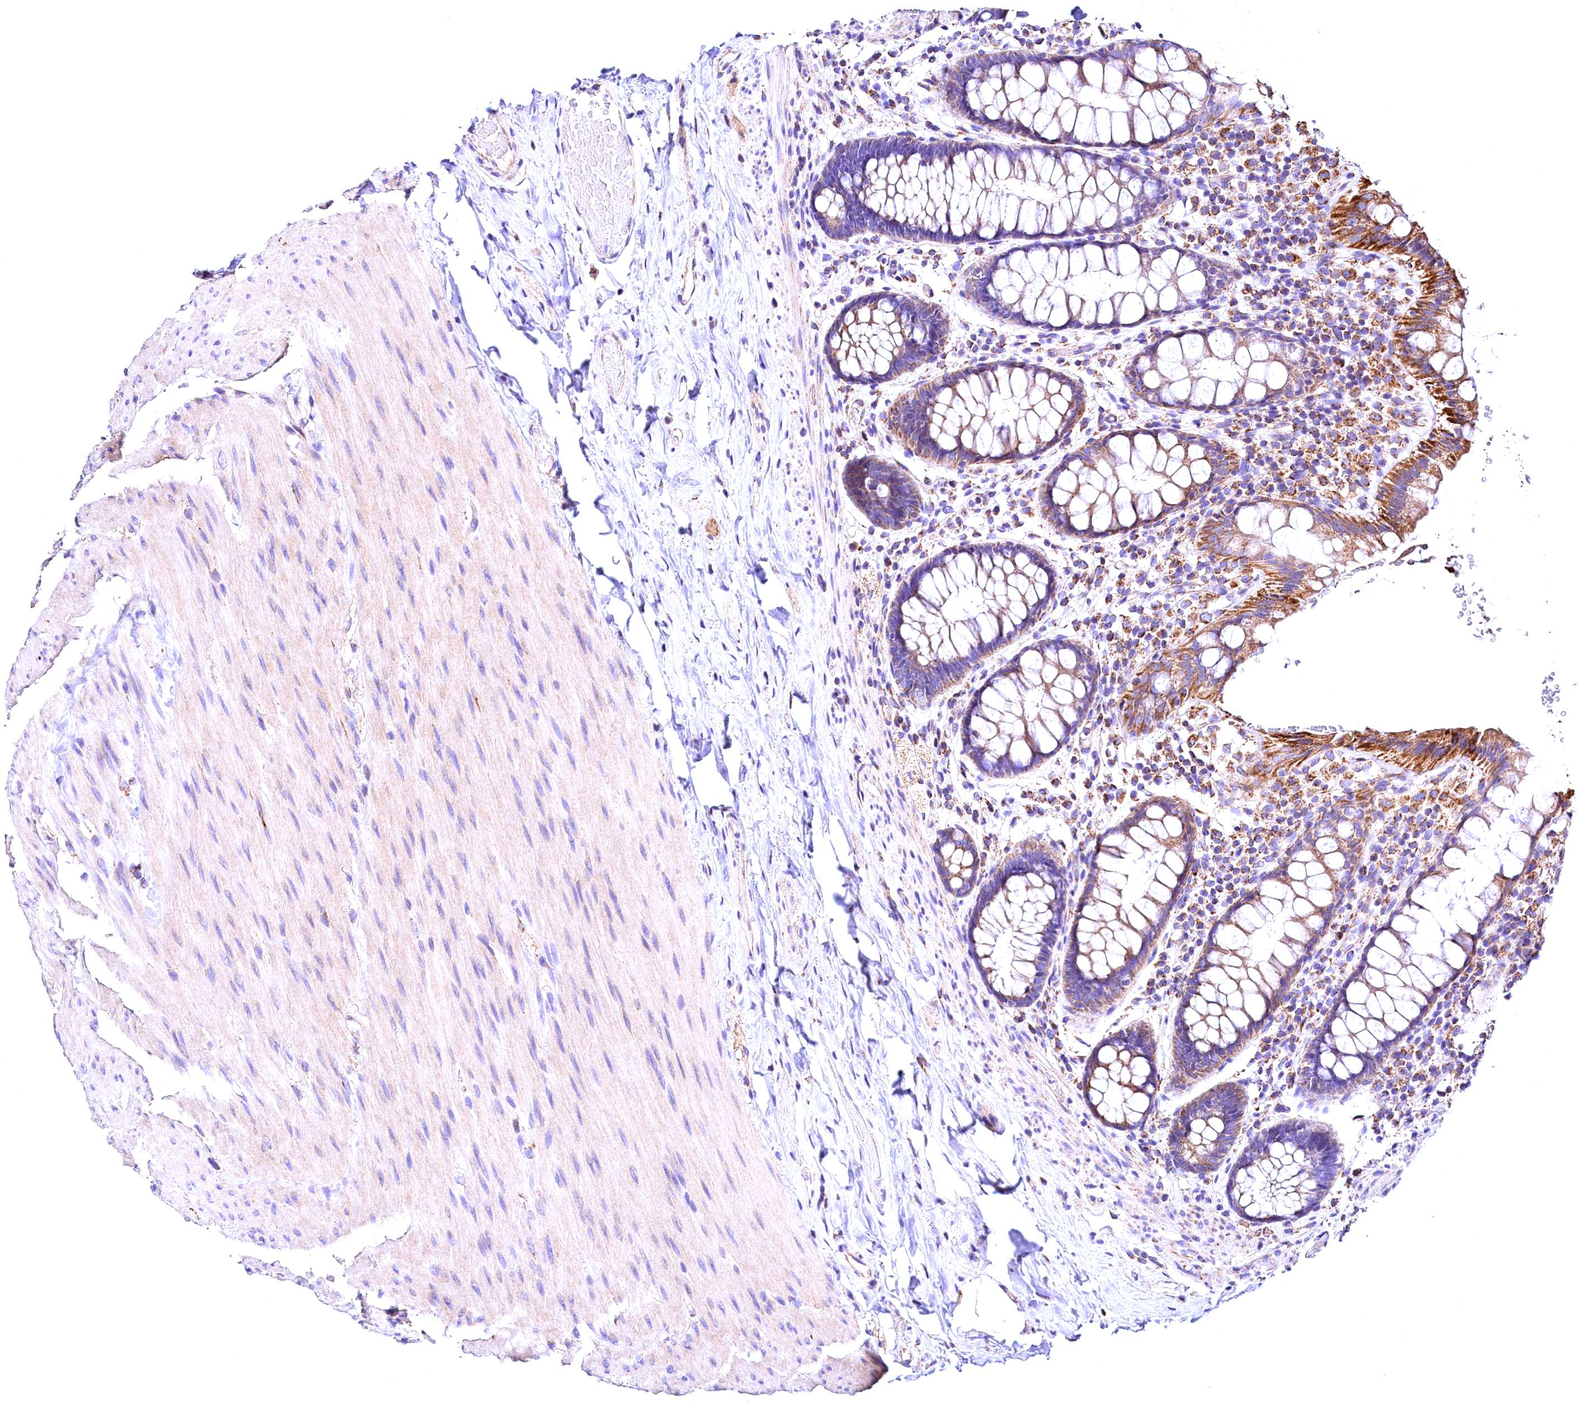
{"staining": {"intensity": "strong", "quantity": "25%-75%", "location": "cytoplasmic/membranous"}, "tissue": "rectum", "cell_type": "Glandular cells", "image_type": "normal", "snomed": [{"axis": "morphology", "description": "Normal tissue, NOS"}, {"axis": "topography", "description": "Rectum"}], "caption": "Protein analysis of unremarkable rectum demonstrates strong cytoplasmic/membranous expression in approximately 25%-75% of glandular cells. The protein of interest is stained brown, and the nuclei are stained in blue (DAB IHC with brightfield microscopy, high magnification).", "gene": "ACAA2", "patient": {"sex": "male", "age": 83}}